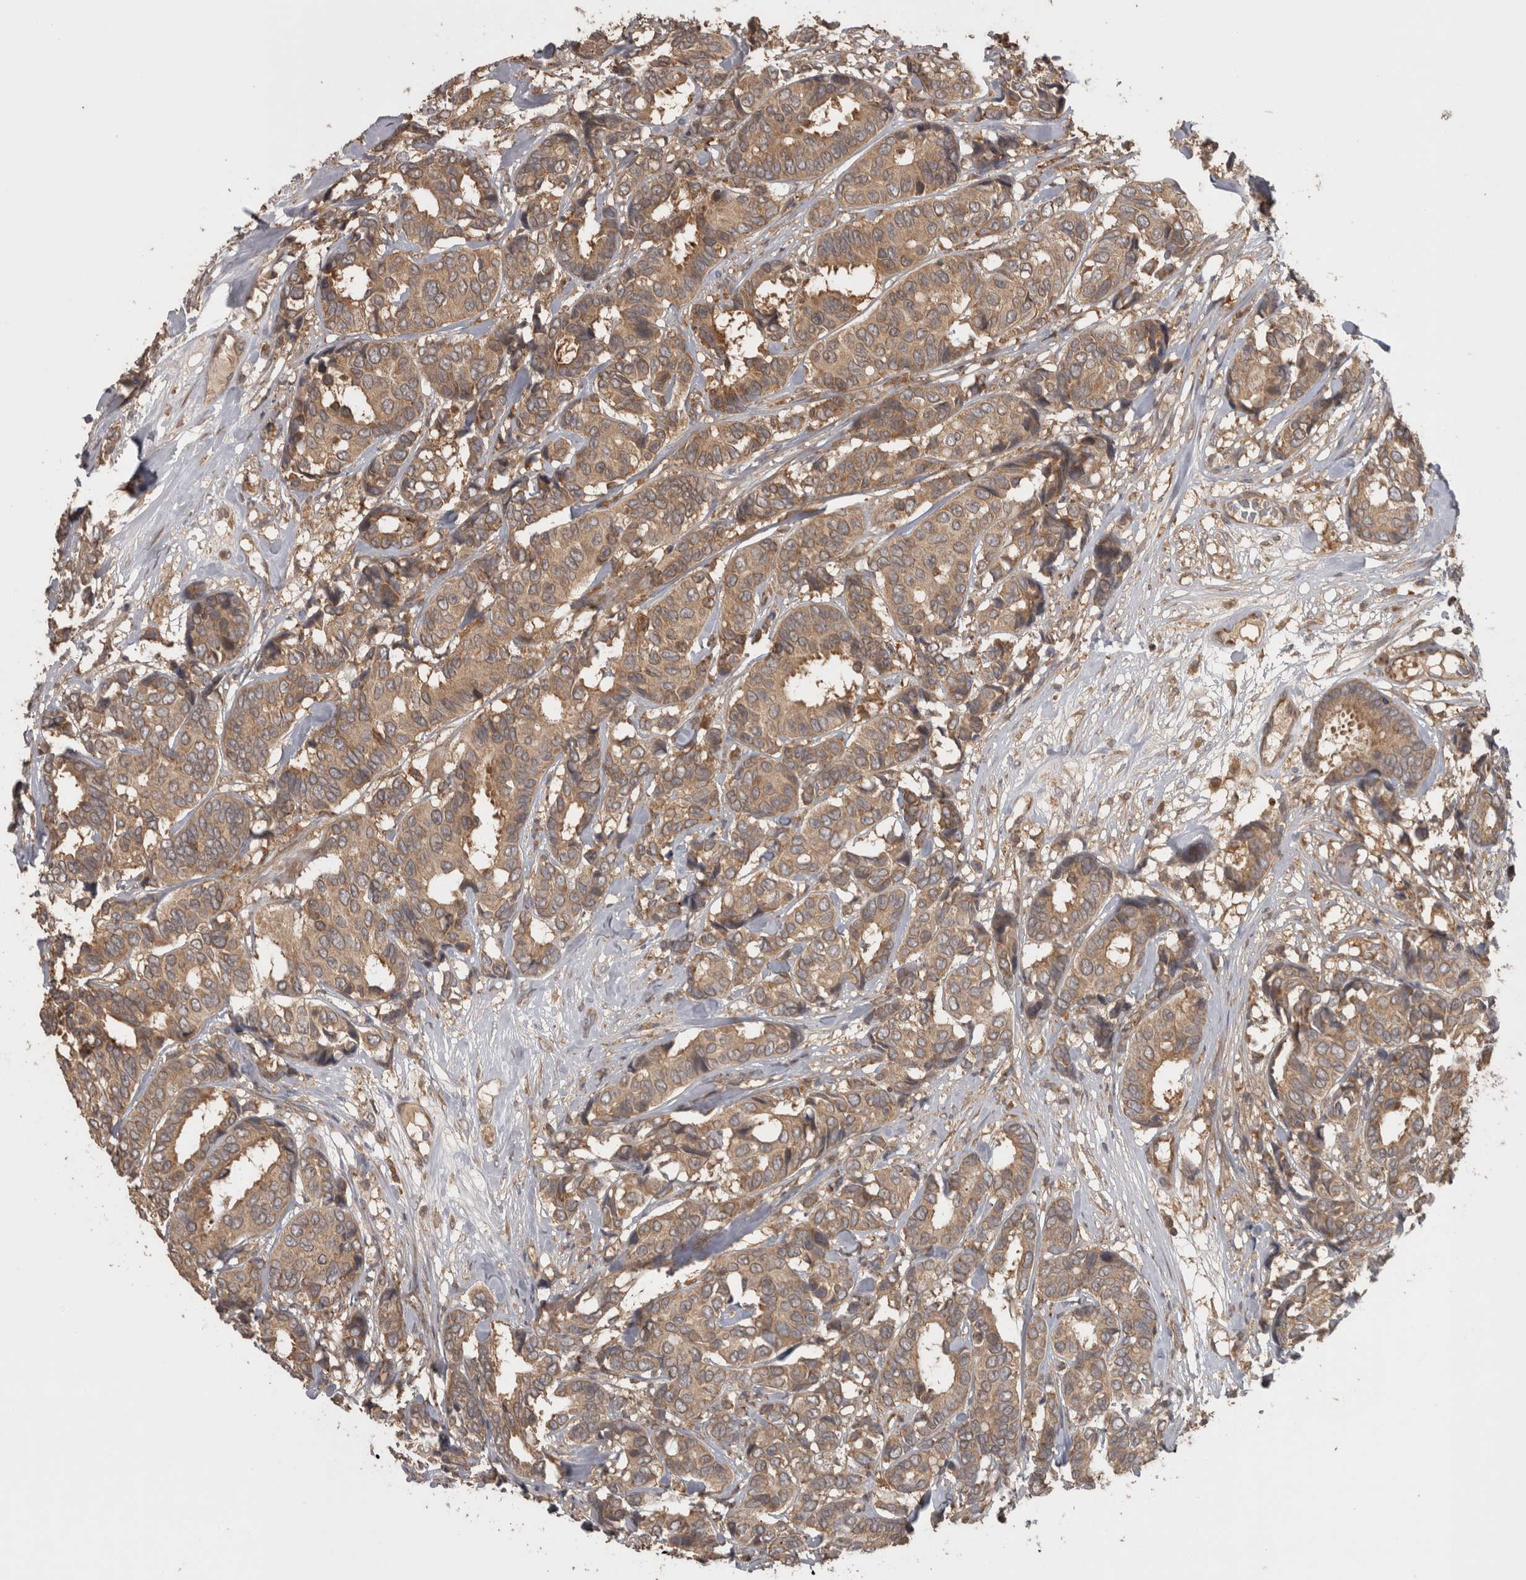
{"staining": {"intensity": "moderate", "quantity": ">75%", "location": "cytoplasmic/membranous"}, "tissue": "breast cancer", "cell_type": "Tumor cells", "image_type": "cancer", "snomed": [{"axis": "morphology", "description": "Duct carcinoma"}, {"axis": "topography", "description": "Breast"}], "caption": "Moderate cytoplasmic/membranous positivity is identified in about >75% of tumor cells in infiltrating ductal carcinoma (breast).", "gene": "MICU3", "patient": {"sex": "female", "age": 87}}